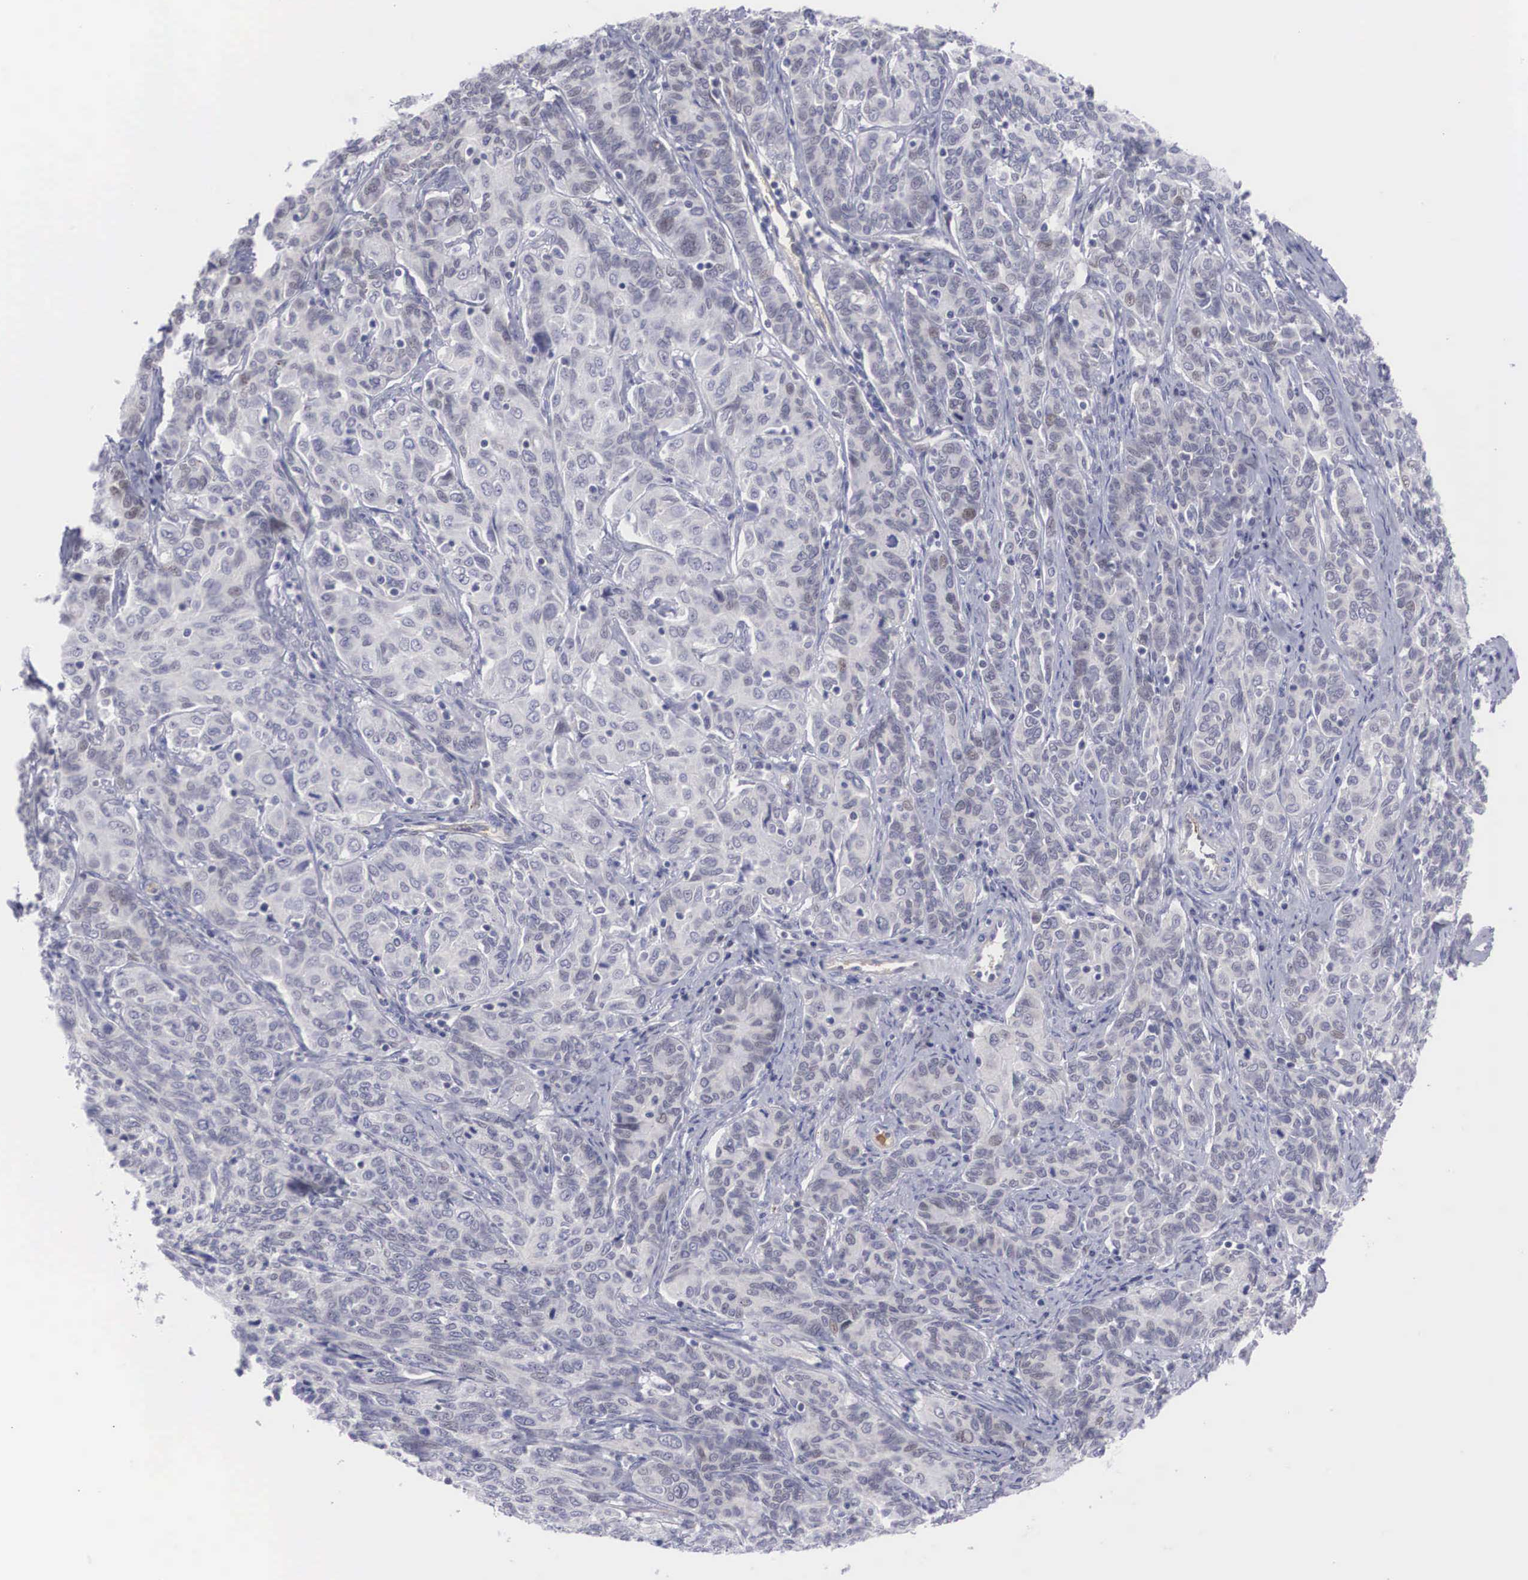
{"staining": {"intensity": "weak", "quantity": "<25%", "location": "nuclear"}, "tissue": "cervical cancer", "cell_type": "Tumor cells", "image_type": "cancer", "snomed": [{"axis": "morphology", "description": "Squamous cell carcinoma, NOS"}, {"axis": "topography", "description": "Cervix"}], "caption": "Tumor cells are negative for protein expression in human cervical squamous cell carcinoma.", "gene": "RBPJ", "patient": {"sex": "female", "age": 38}}